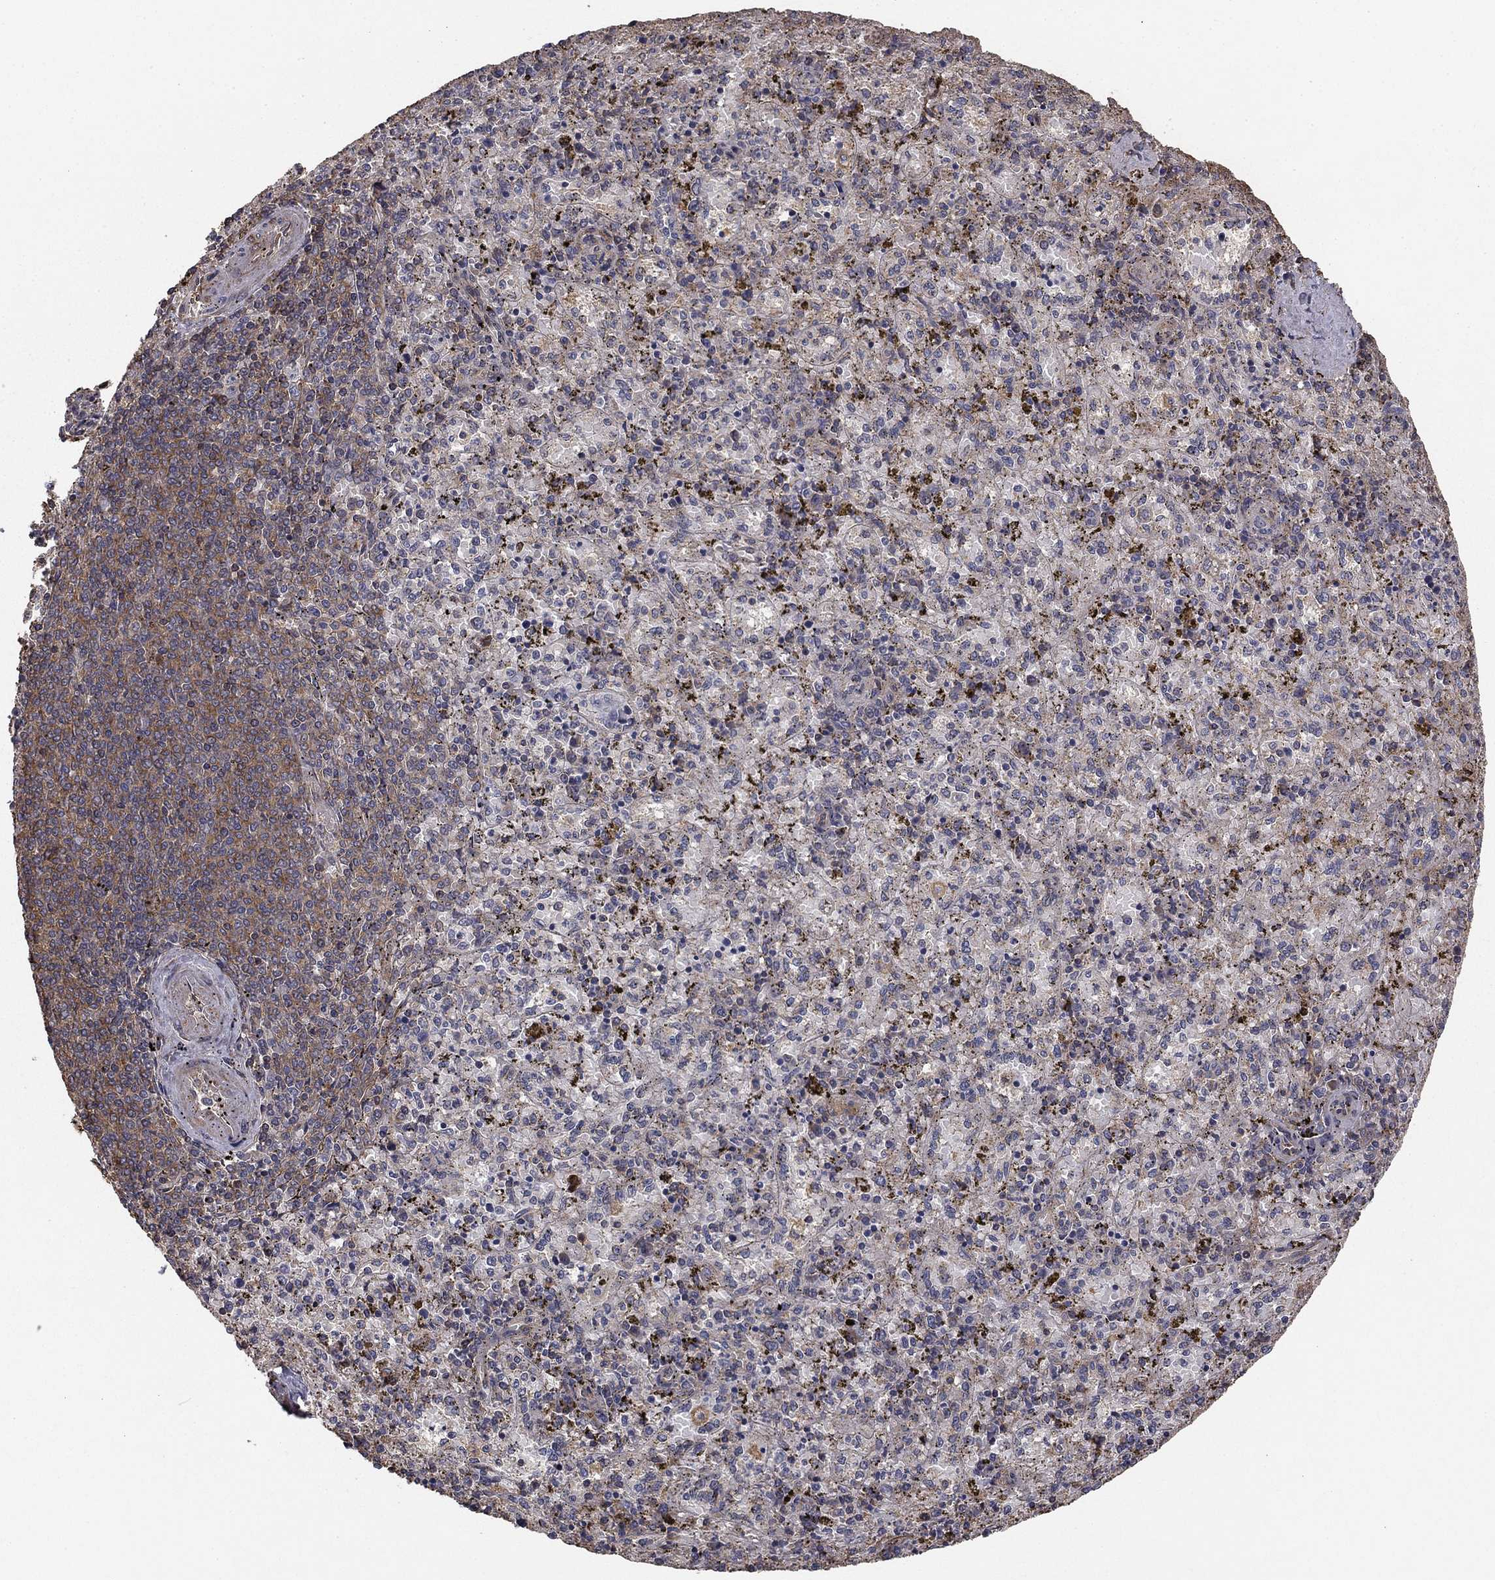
{"staining": {"intensity": "negative", "quantity": "none", "location": "none"}, "tissue": "spleen", "cell_type": "Cells in red pulp", "image_type": "normal", "snomed": [{"axis": "morphology", "description": "Normal tissue, NOS"}, {"axis": "topography", "description": "Spleen"}], "caption": "A high-resolution histopathology image shows IHC staining of benign spleen, which shows no significant staining in cells in red pulp.", "gene": "HABP4", "patient": {"sex": "female", "age": 50}}